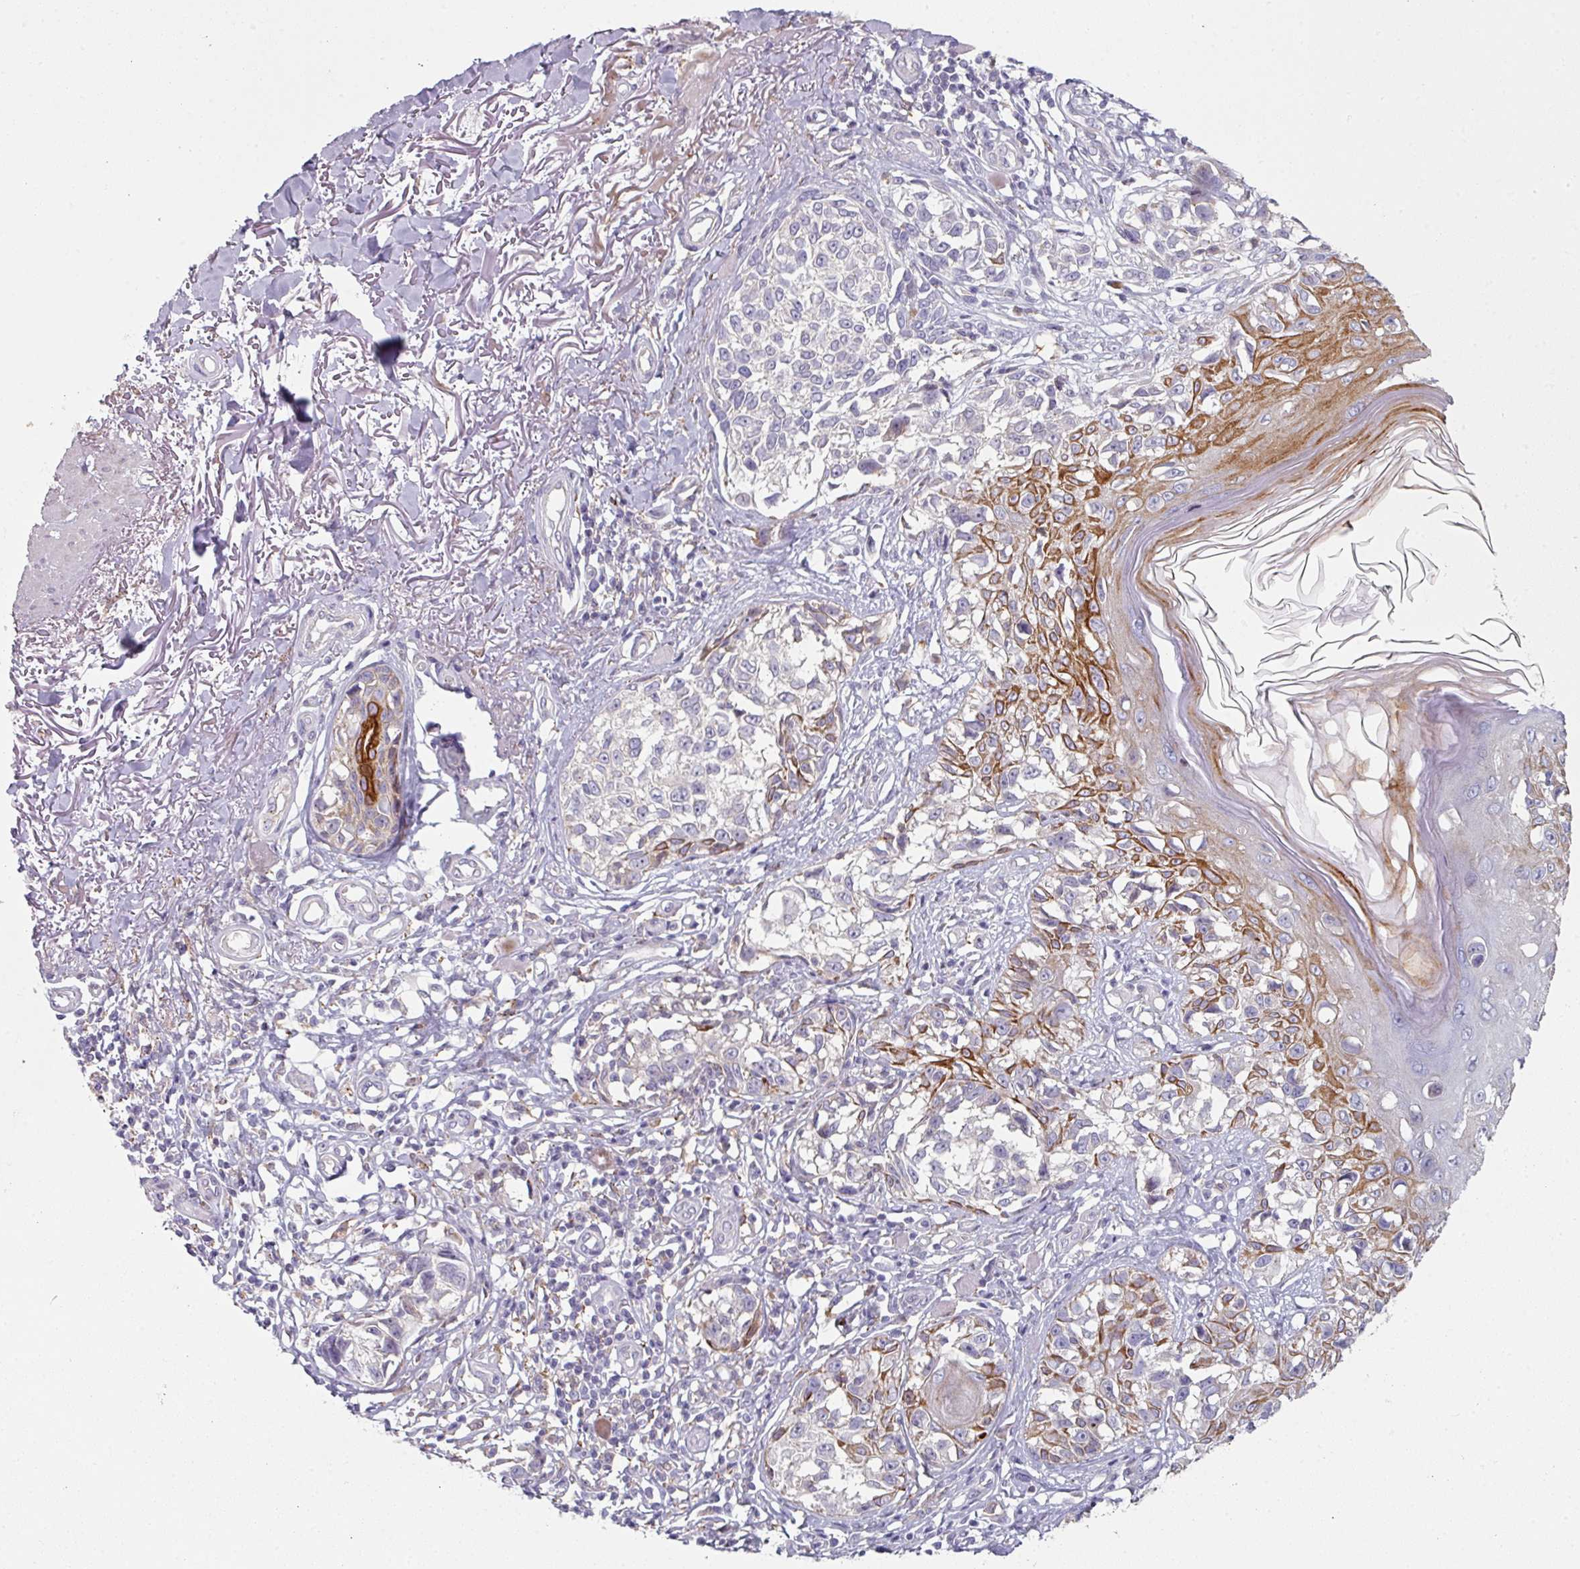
{"staining": {"intensity": "moderate", "quantity": "<25%", "location": "cytoplasmic/membranous"}, "tissue": "melanoma", "cell_type": "Tumor cells", "image_type": "cancer", "snomed": [{"axis": "morphology", "description": "Malignant melanoma, NOS"}, {"axis": "topography", "description": "Skin"}], "caption": "Melanoma stained with a brown dye shows moderate cytoplasmic/membranous positive expression in approximately <25% of tumor cells.", "gene": "WSB2", "patient": {"sex": "male", "age": 73}}